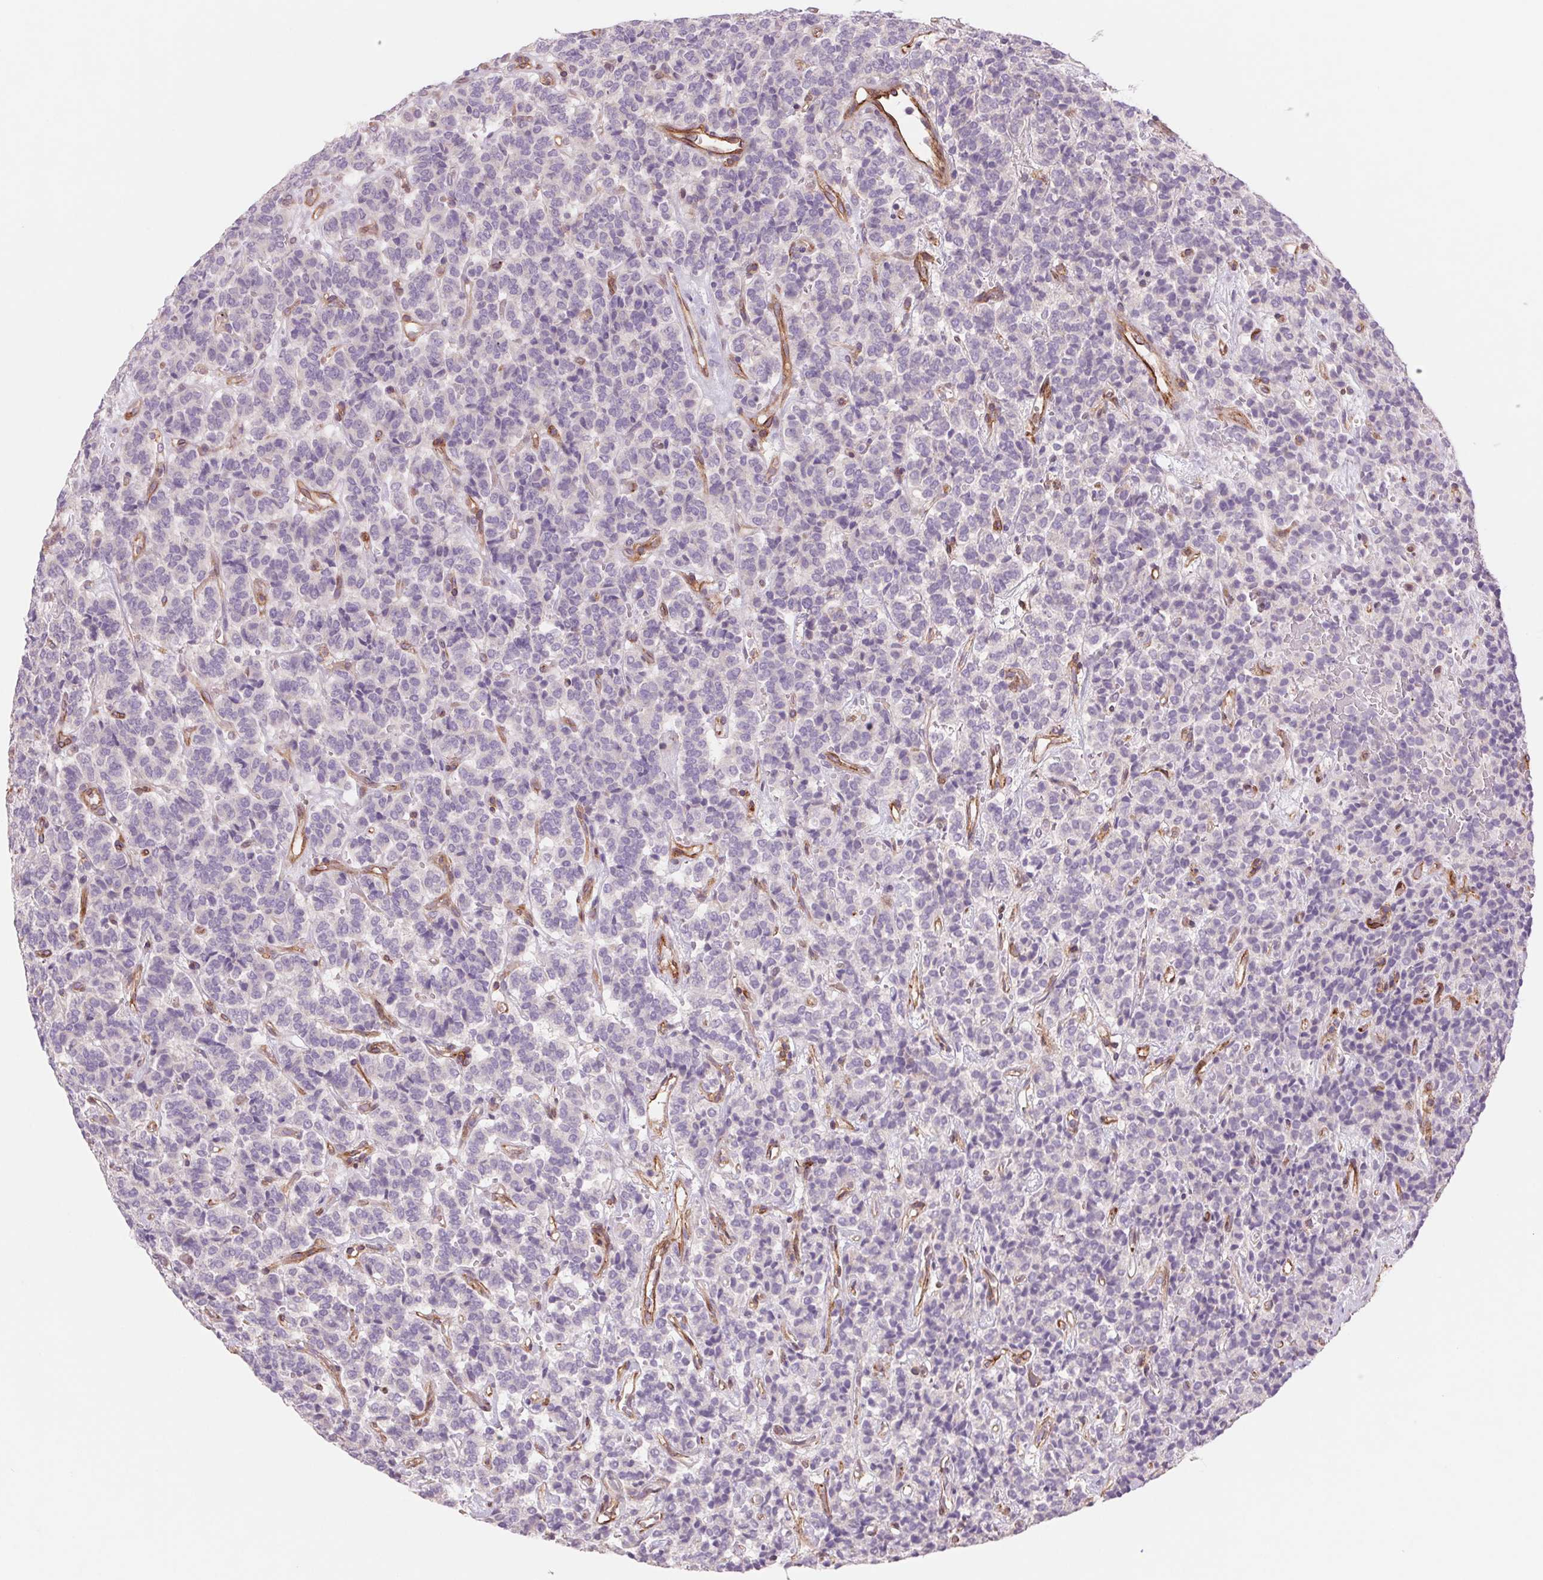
{"staining": {"intensity": "negative", "quantity": "none", "location": "none"}, "tissue": "carcinoid", "cell_type": "Tumor cells", "image_type": "cancer", "snomed": [{"axis": "morphology", "description": "Carcinoid, malignant, NOS"}, {"axis": "topography", "description": "Pancreas"}], "caption": "Tumor cells are negative for brown protein staining in malignant carcinoid. (DAB IHC with hematoxylin counter stain).", "gene": "MS4A13", "patient": {"sex": "male", "age": 36}}